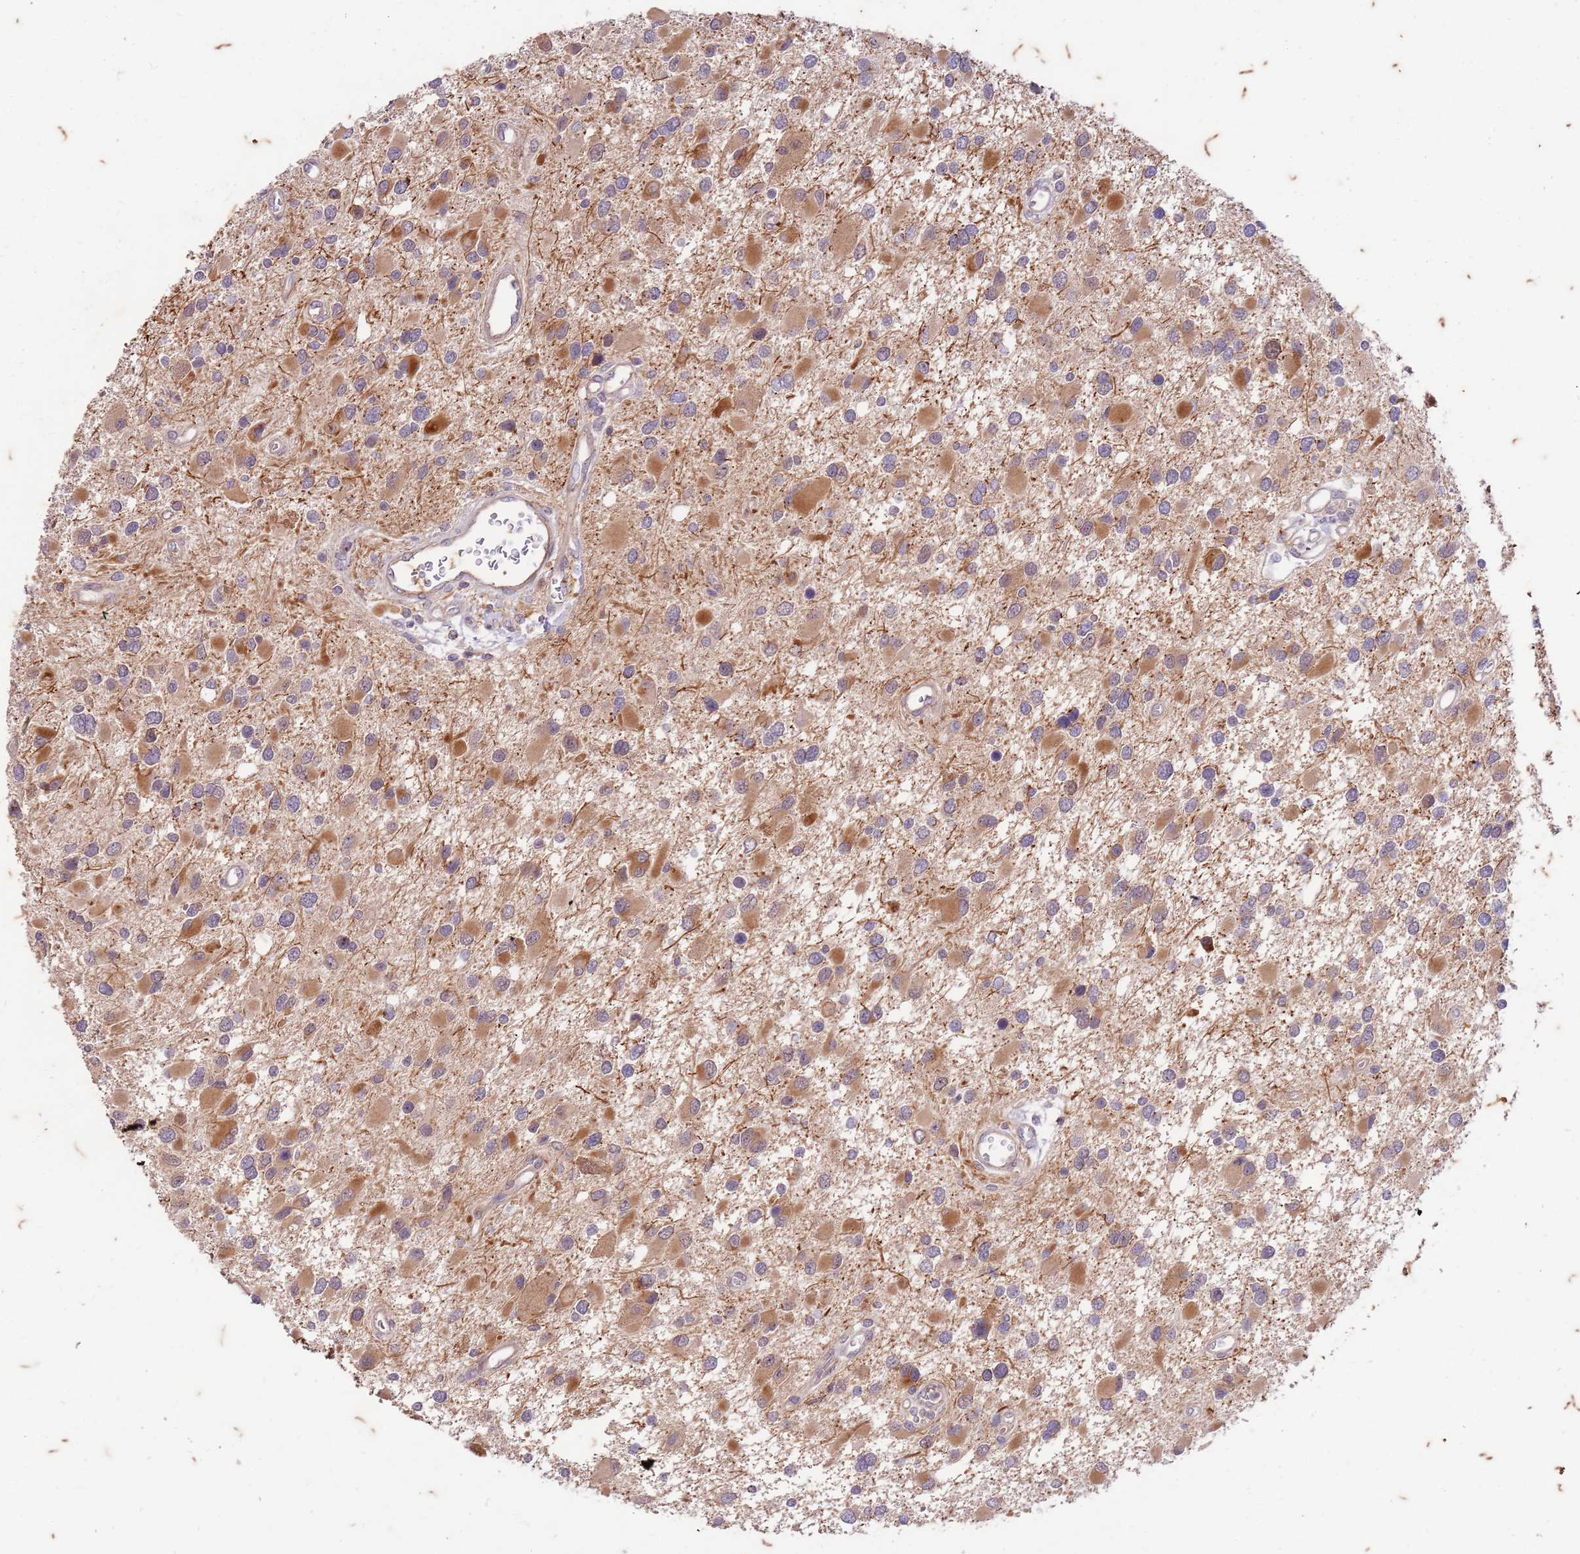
{"staining": {"intensity": "moderate", "quantity": ">75%", "location": "cytoplasmic/membranous"}, "tissue": "glioma", "cell_type": "Tumor cells", "image_type": "cancer", "snomed": [{"axis": "morphology", "description": "Glioma, malignant, High grade"}, {"axis": "topography", "description": "Brain"}], "caption": "A high-resolution image shows immunohistochemistry (IHC) staining of malignant glioma (high-grade), which reveals moderate cytoplasmic/membranous positivity in approximately >75% of tumor cells.", "gene": "RAPGEF3", "patient": {"sex": "male", "age": 53}}